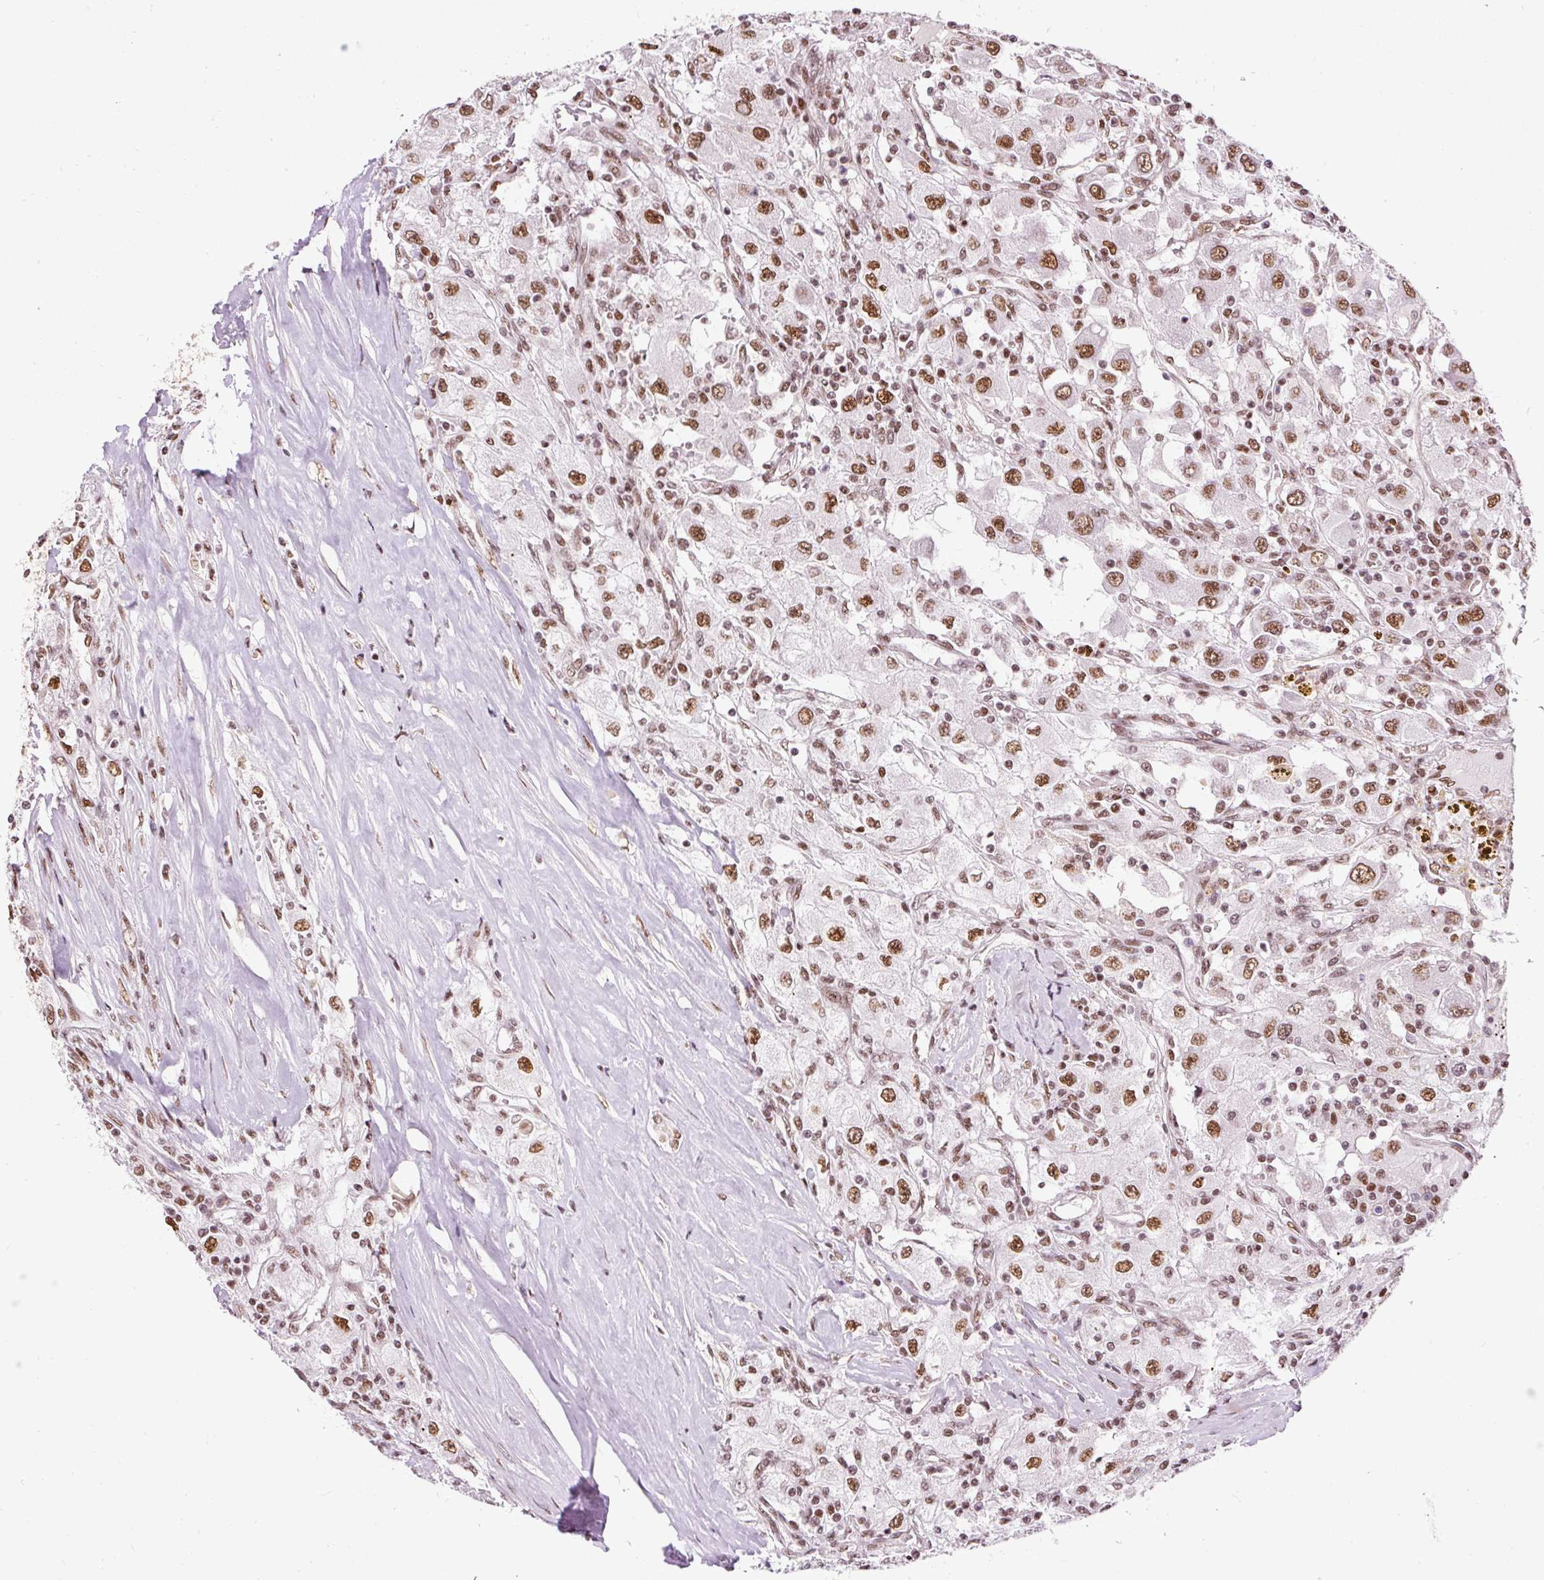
{"staining": {"intensity": "moderate", "quantity": ">75%", "location": "nuclear"}, "tissue": "renal cancer", "cell_type": "Tumor cells", "image_type": "cancer", "snomed": [{"axis": "morphology", "description": "Adenocarcinoma, NOS"}, {"axis": "topography", "description": "Kidney"}], "caption": "IHC staining of renal cancer (adenocarcinoma), which displays medium levels of moderate nuclear staining in approximately >75% of tumor cells indicating moderate nuclear protein staining. The staining was performed using DAB (brown) for protein detection and nuclei were counterstained in hematoxylin (blue).", "gene": "HNRNPC", "patient": {"sex": "female", "age": 67}}